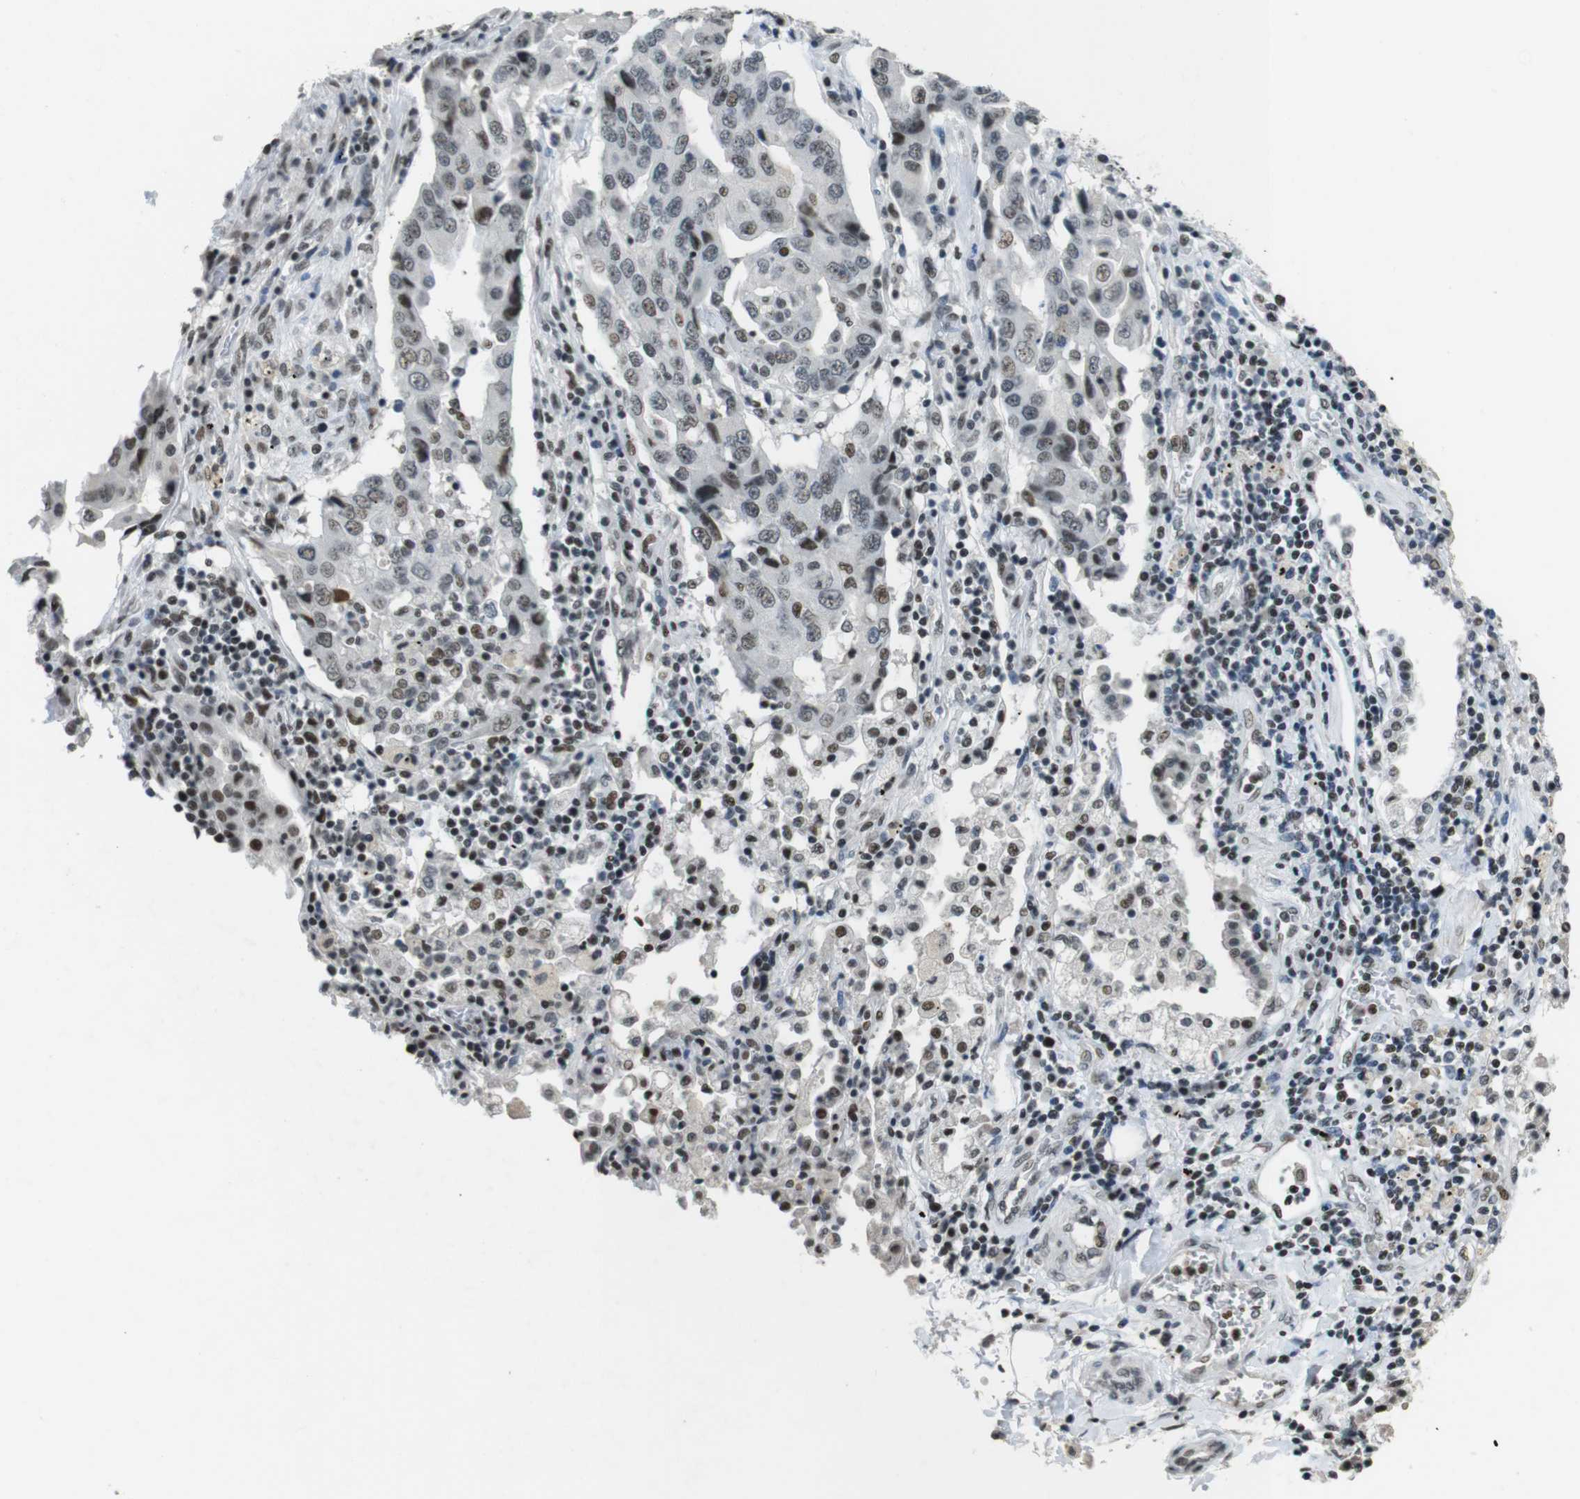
{"staining": {"intensity": "weak", "quantity": "25%-75%", "location": "nuclear"}, "tissue": "lung cancer", "cell_type": "Tumor cells", "image_type": "cancer", "snomed": [{"axis": "morphology", "description": "Adenocarcinoma, NOS"}, {"axis": "topography", "description": "Lung"}], "caption": "Lung cancer (adenocarcinoma) stained for a protein reveals weak nuclear positivity in tumor cells.", "gene": "CSNK2B", "patient": {"sex": "female", "age": 65}}